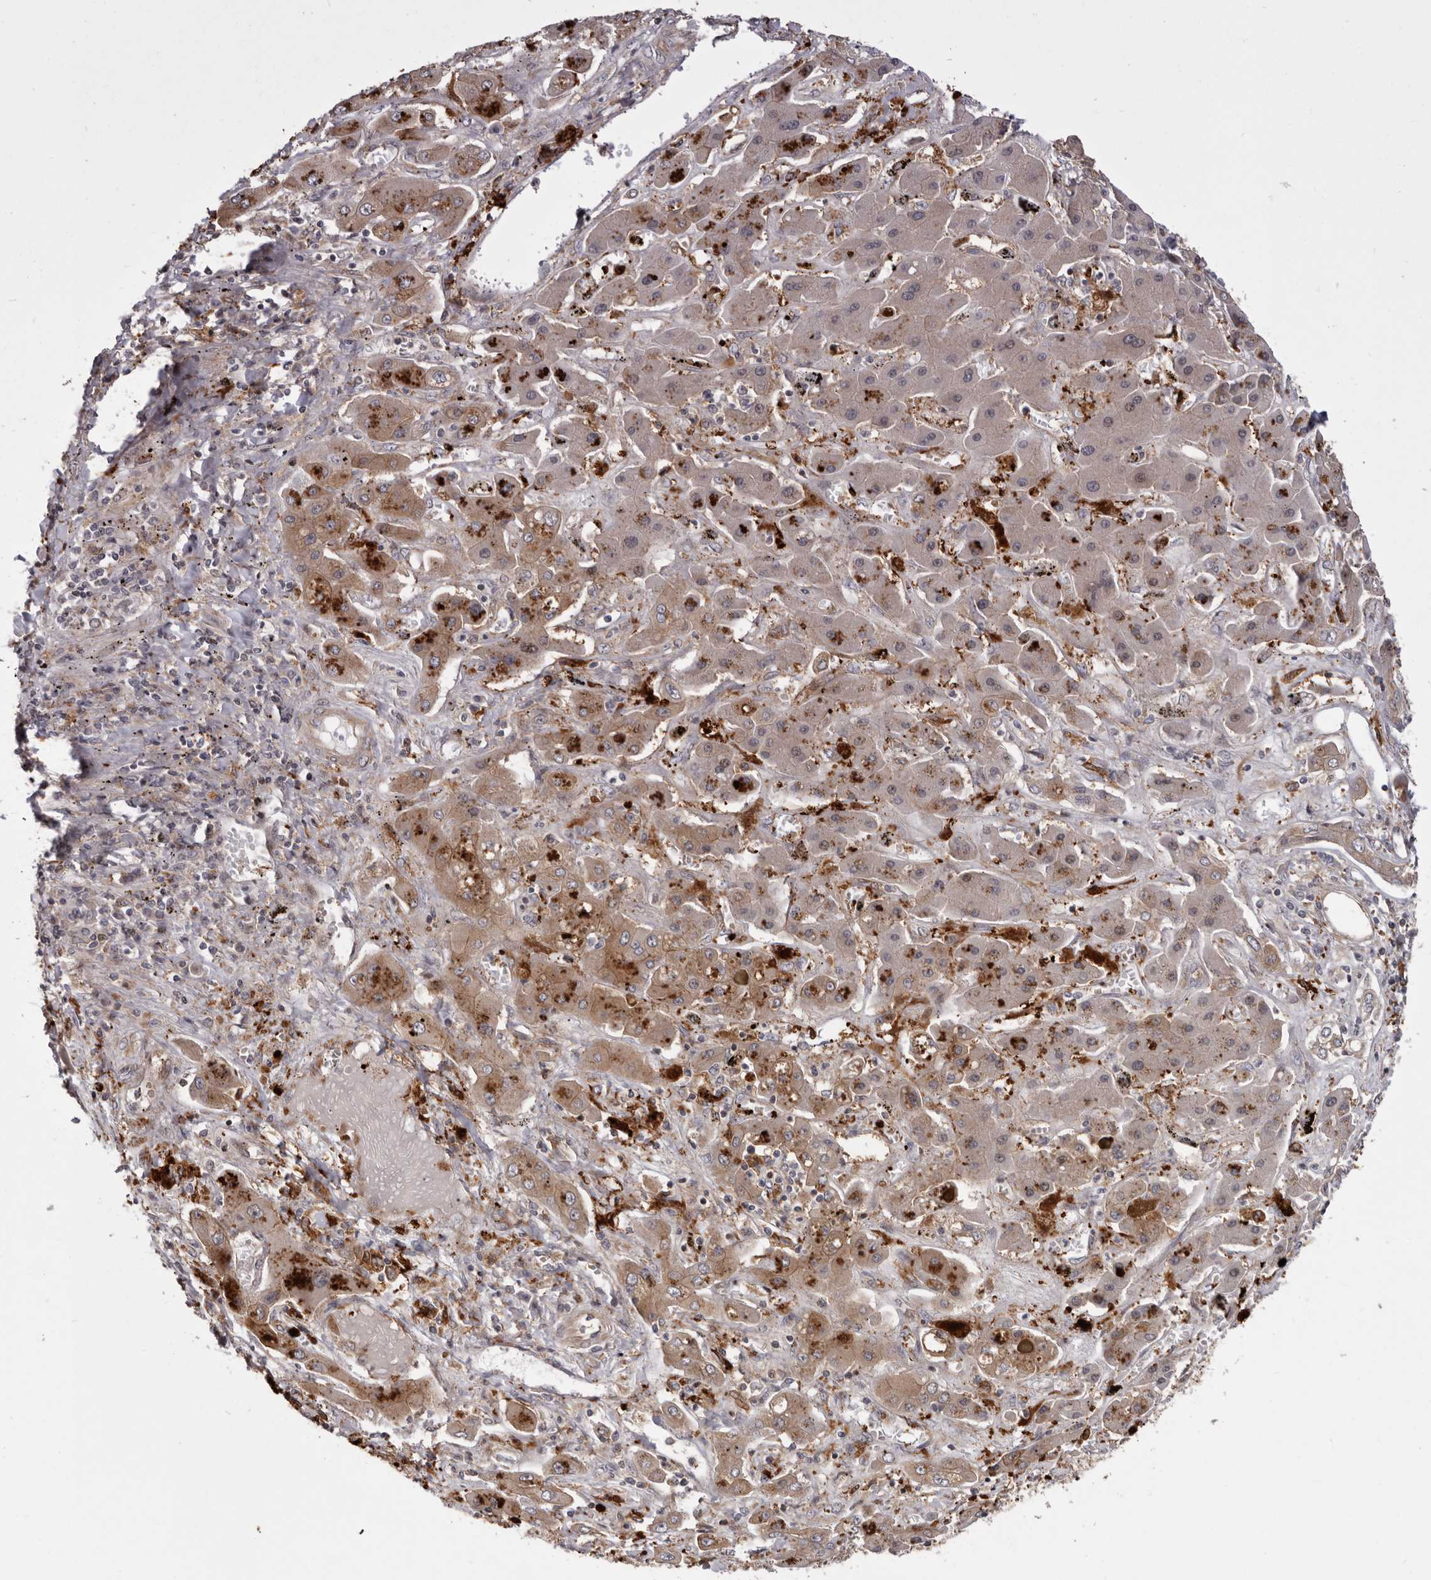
{"staining": {"intensity": "strong", "quantity": "<25%", "location": "cytoplasmic/membranous"}, "tissue": "liver cancer", "cell_type": "Tumor cells", "image_type": "cancer", "snomed": [{"axis": "morphology", "description": "Cholangiocarcinoma"}, {"axis": "topography", "description": "Liver"}], "caption": "Liver cancer (cholangiocarcinoma) tissue reveals strong cytoplasmic/membranous staining in approximately <25% of tumor cells (brown staining indicates protein expression, while blue staining denotes nuclei).", "gene": "FGFR4", "patient": {"sex": "male", "age": 67}}